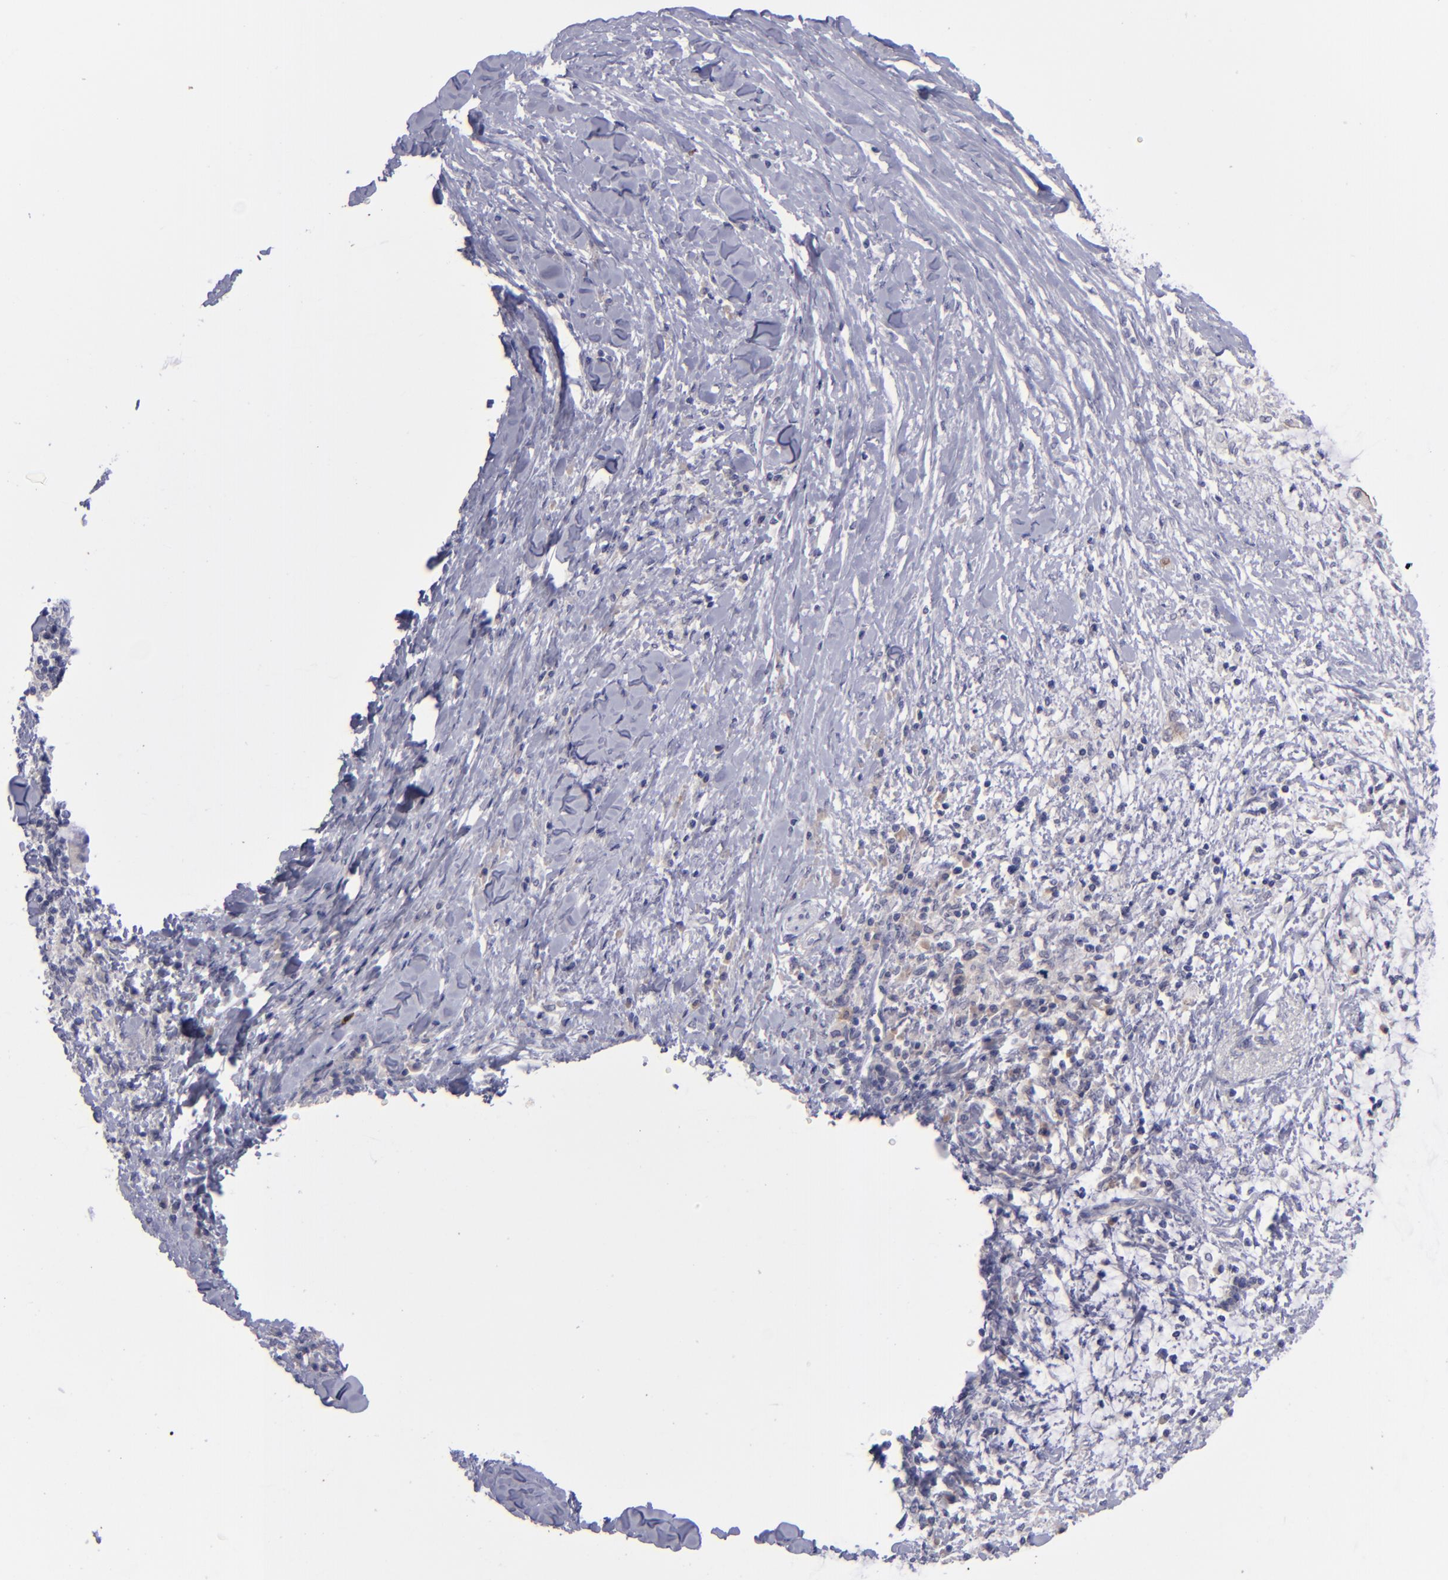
{"staining": {"intensity": "negative", "quantity": "none", "location": "none"}, "tissue": "pancreatic cancer", "cell_type": "Tumor cells", "image_type": "cancer", "snomed": [{"axis": "morphology", "description": "Adenocarcinoma, NOS"}, {"axis": "topography", "description": "Pancreas"}], "caption": "The histopathology image shows no significant positivity in tumor cells of pancreatic cancer. The staining was performed using DAB to visualize the protein expression in brown, while the nuclei were stained in blue with hematoxylin (Magnification: 20x).", "gene": "EVPL", "patient": {"sex": "female", "age": 64}}